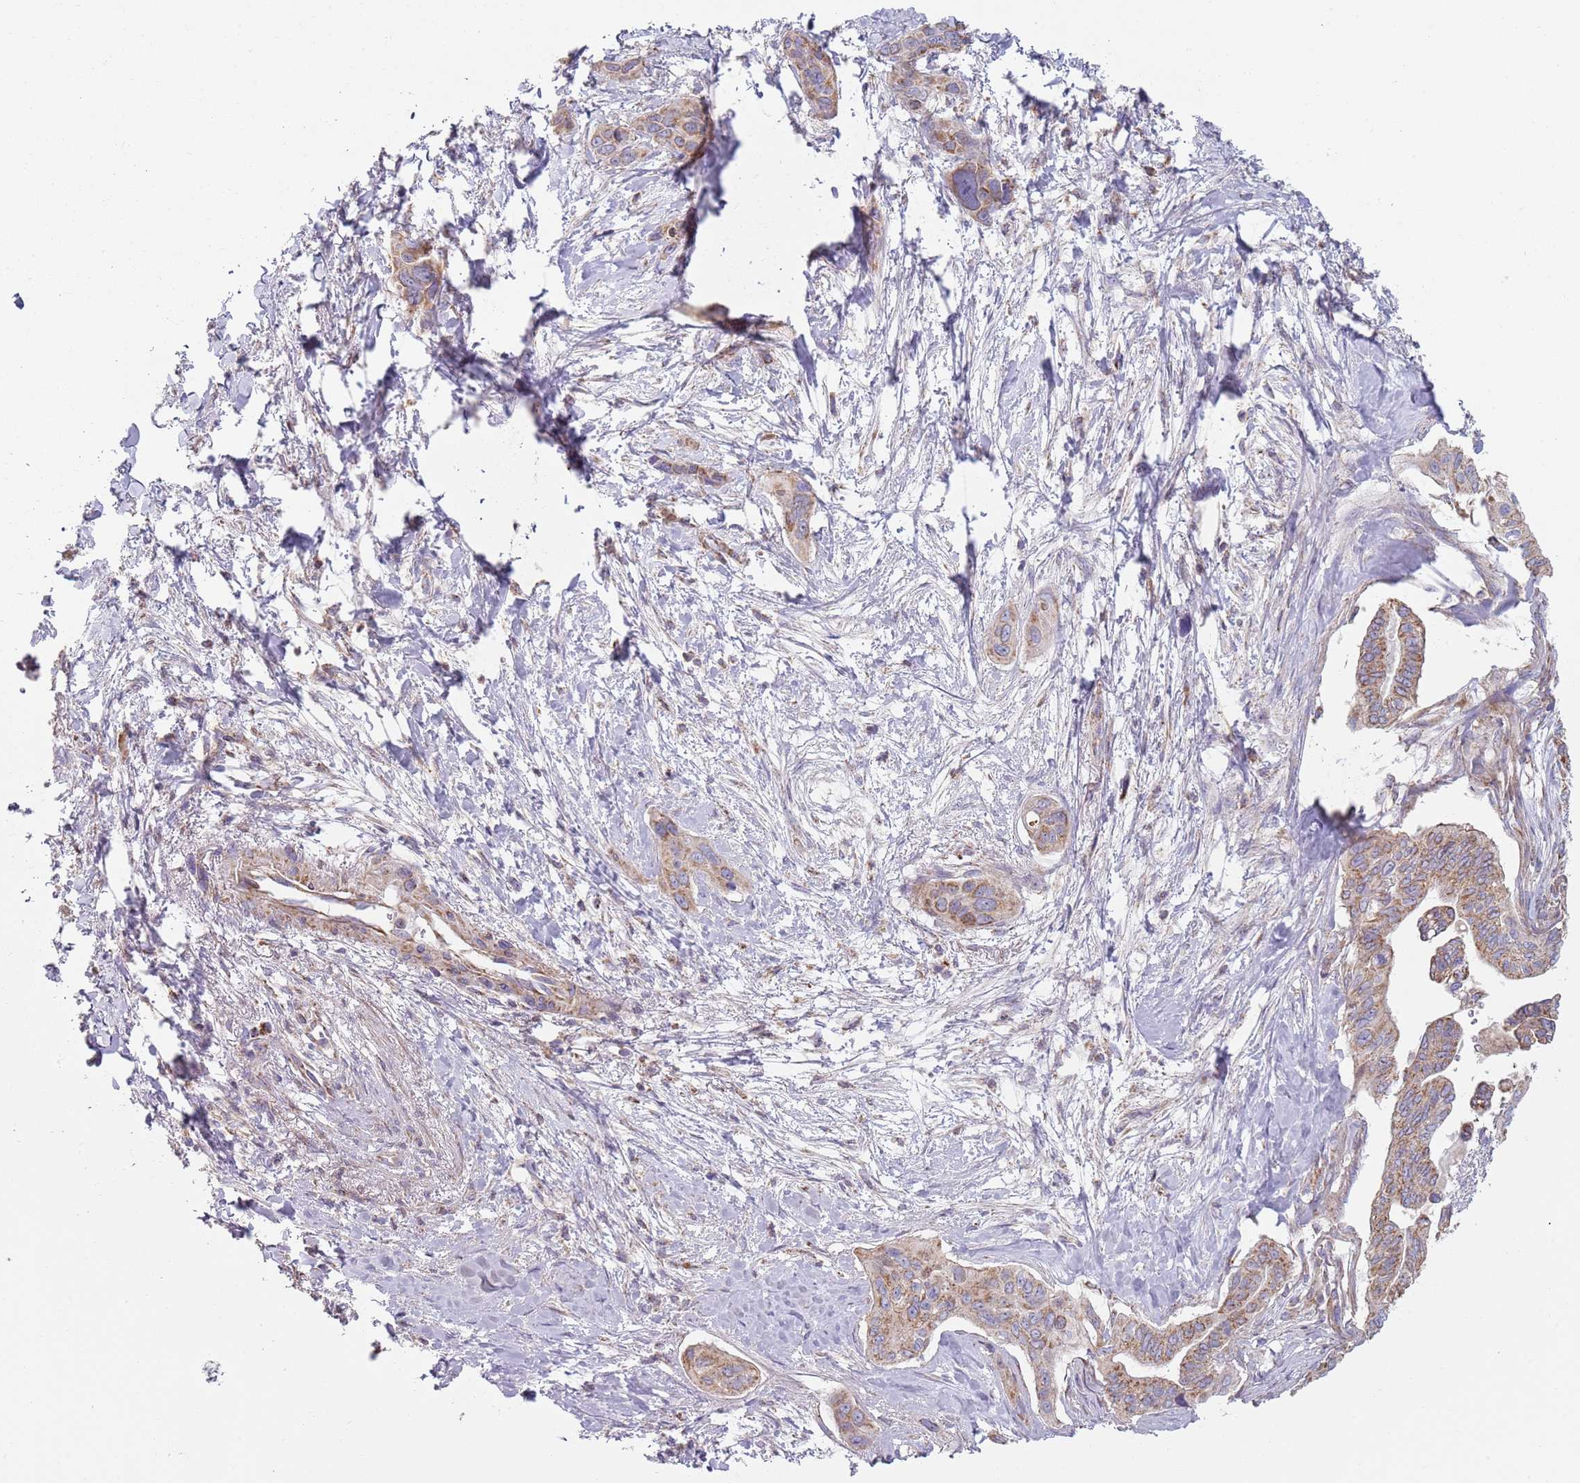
{"staining": {"intensity": "moderate", "quantity": ">75%", "location": "cytoplasmic/membranous"}, "tissue": "pancreatic cancer", "cell_type": "Tumor cells", "image_type": "cancer", "snomed": [{"axis": "morphology", "description": "Adenocarcinoma, NOS"}, {"axis": "topography", "description": "Pancreas"}], "caption": "Immunohistochemistry histopathology image of human pancreatic cancer (adenocarcinoma) stained for a protein (brown), which demonstrates medium levels of moderate cytoplasmic/membranous staining in about >75% of tumor cells.", "gene": "GAS8", "patient": {"sex": "male", "age": 72}}